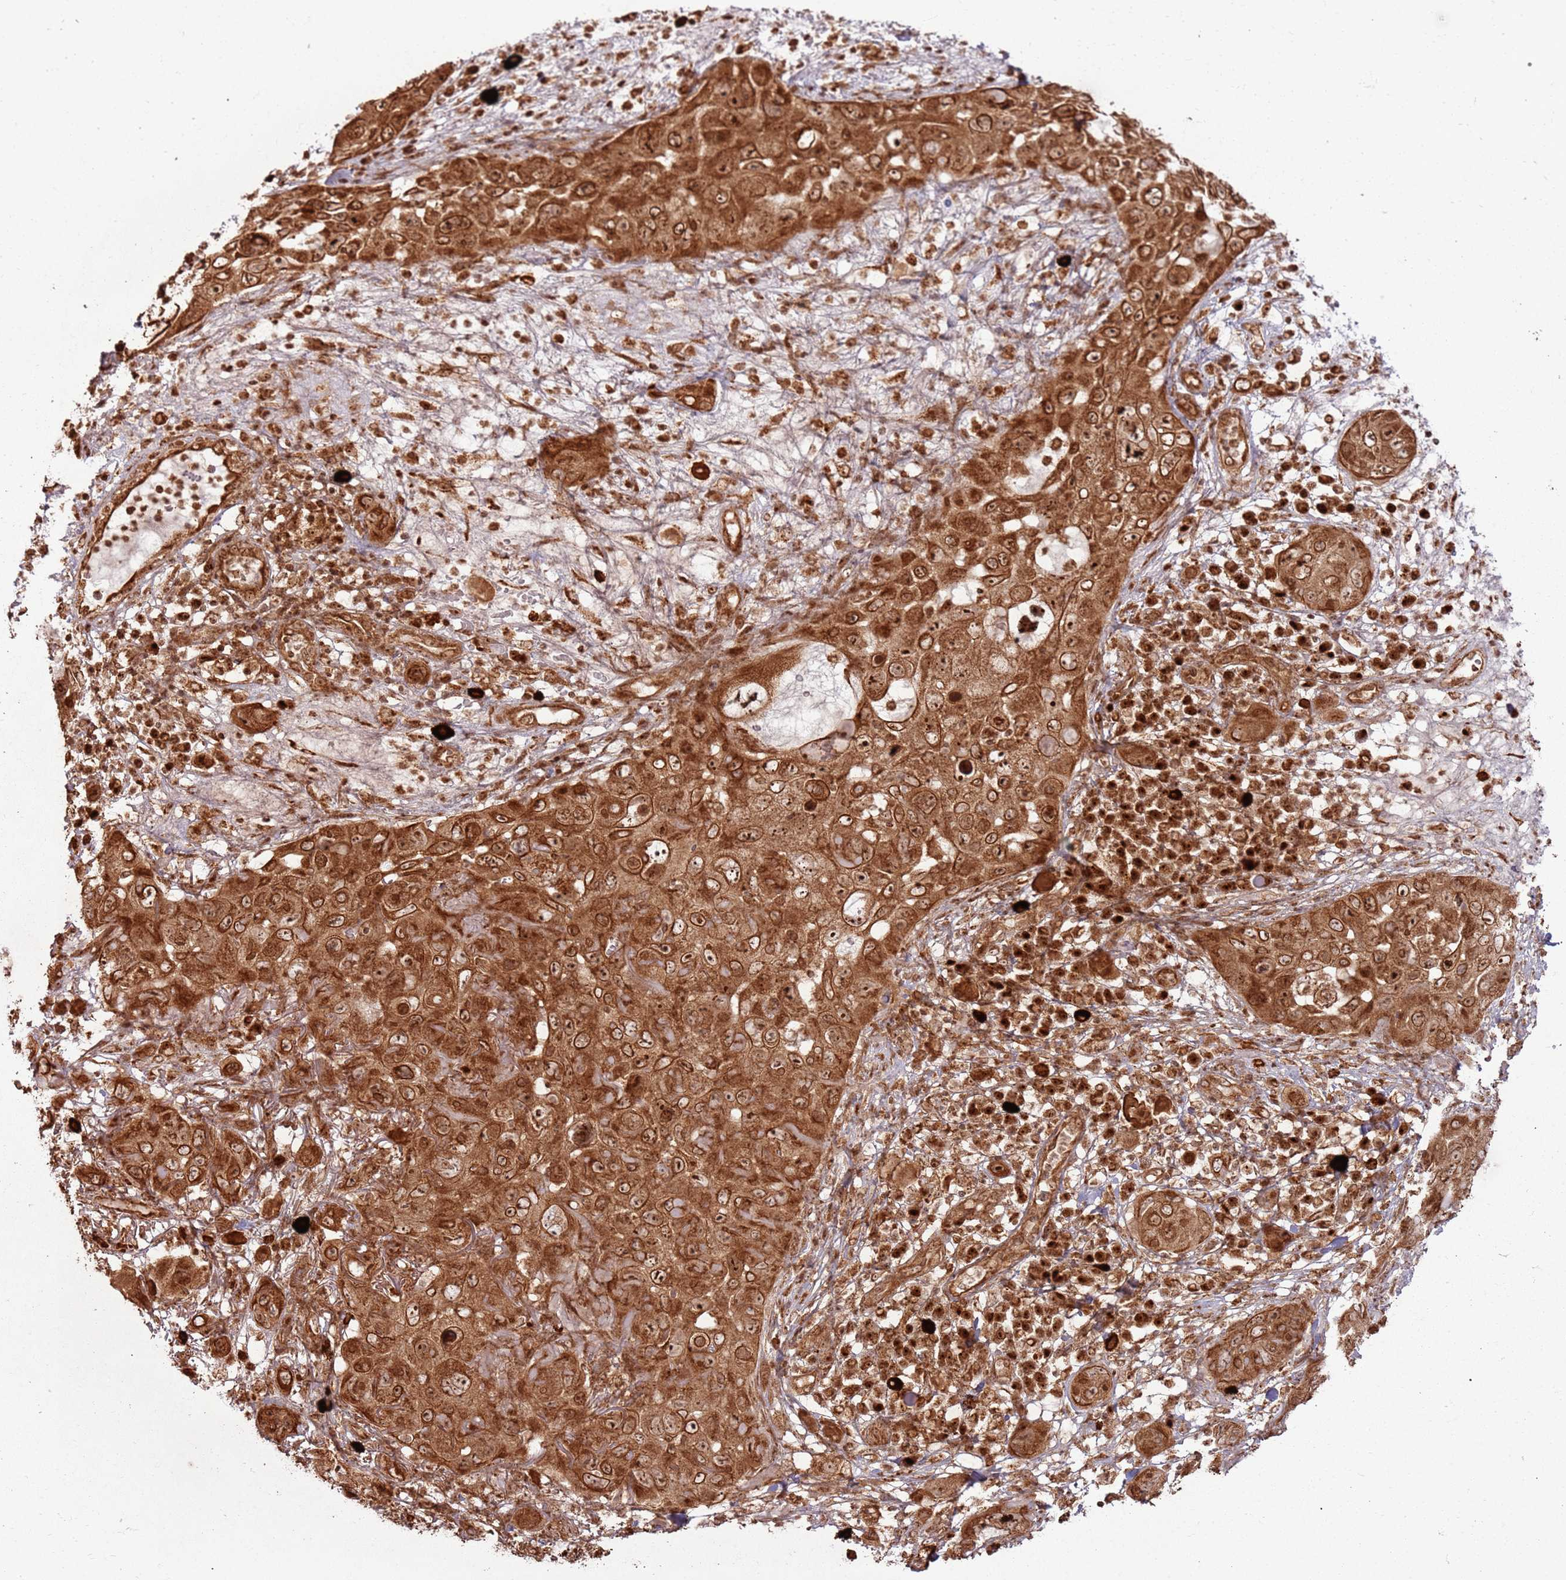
{"staining": {"intensity": "strong", "quantity": ">75%", "location": "cytoplasmic/membranous,nuclear"}, "tissue": "skin cancer", "cell_type": "Tumor cells", "image_type": "cancer", "snomed": [{"axis": "morphology", "description": "Squamous cell carcinoma in situ, NOS"}, {"axis": "morphology", "description": "Squamous cell carcinoma, NOS"}, {"axis": "topography", "description": "Skin"}], "caption": "Skin squamous cell carcinoma tissue demonstrates strong cytoplasmic/membranous and nuclear staining in about >75% of tumor cells", "gene": "TBC1D13", "patient": {"sex": "male", "age": 93}}